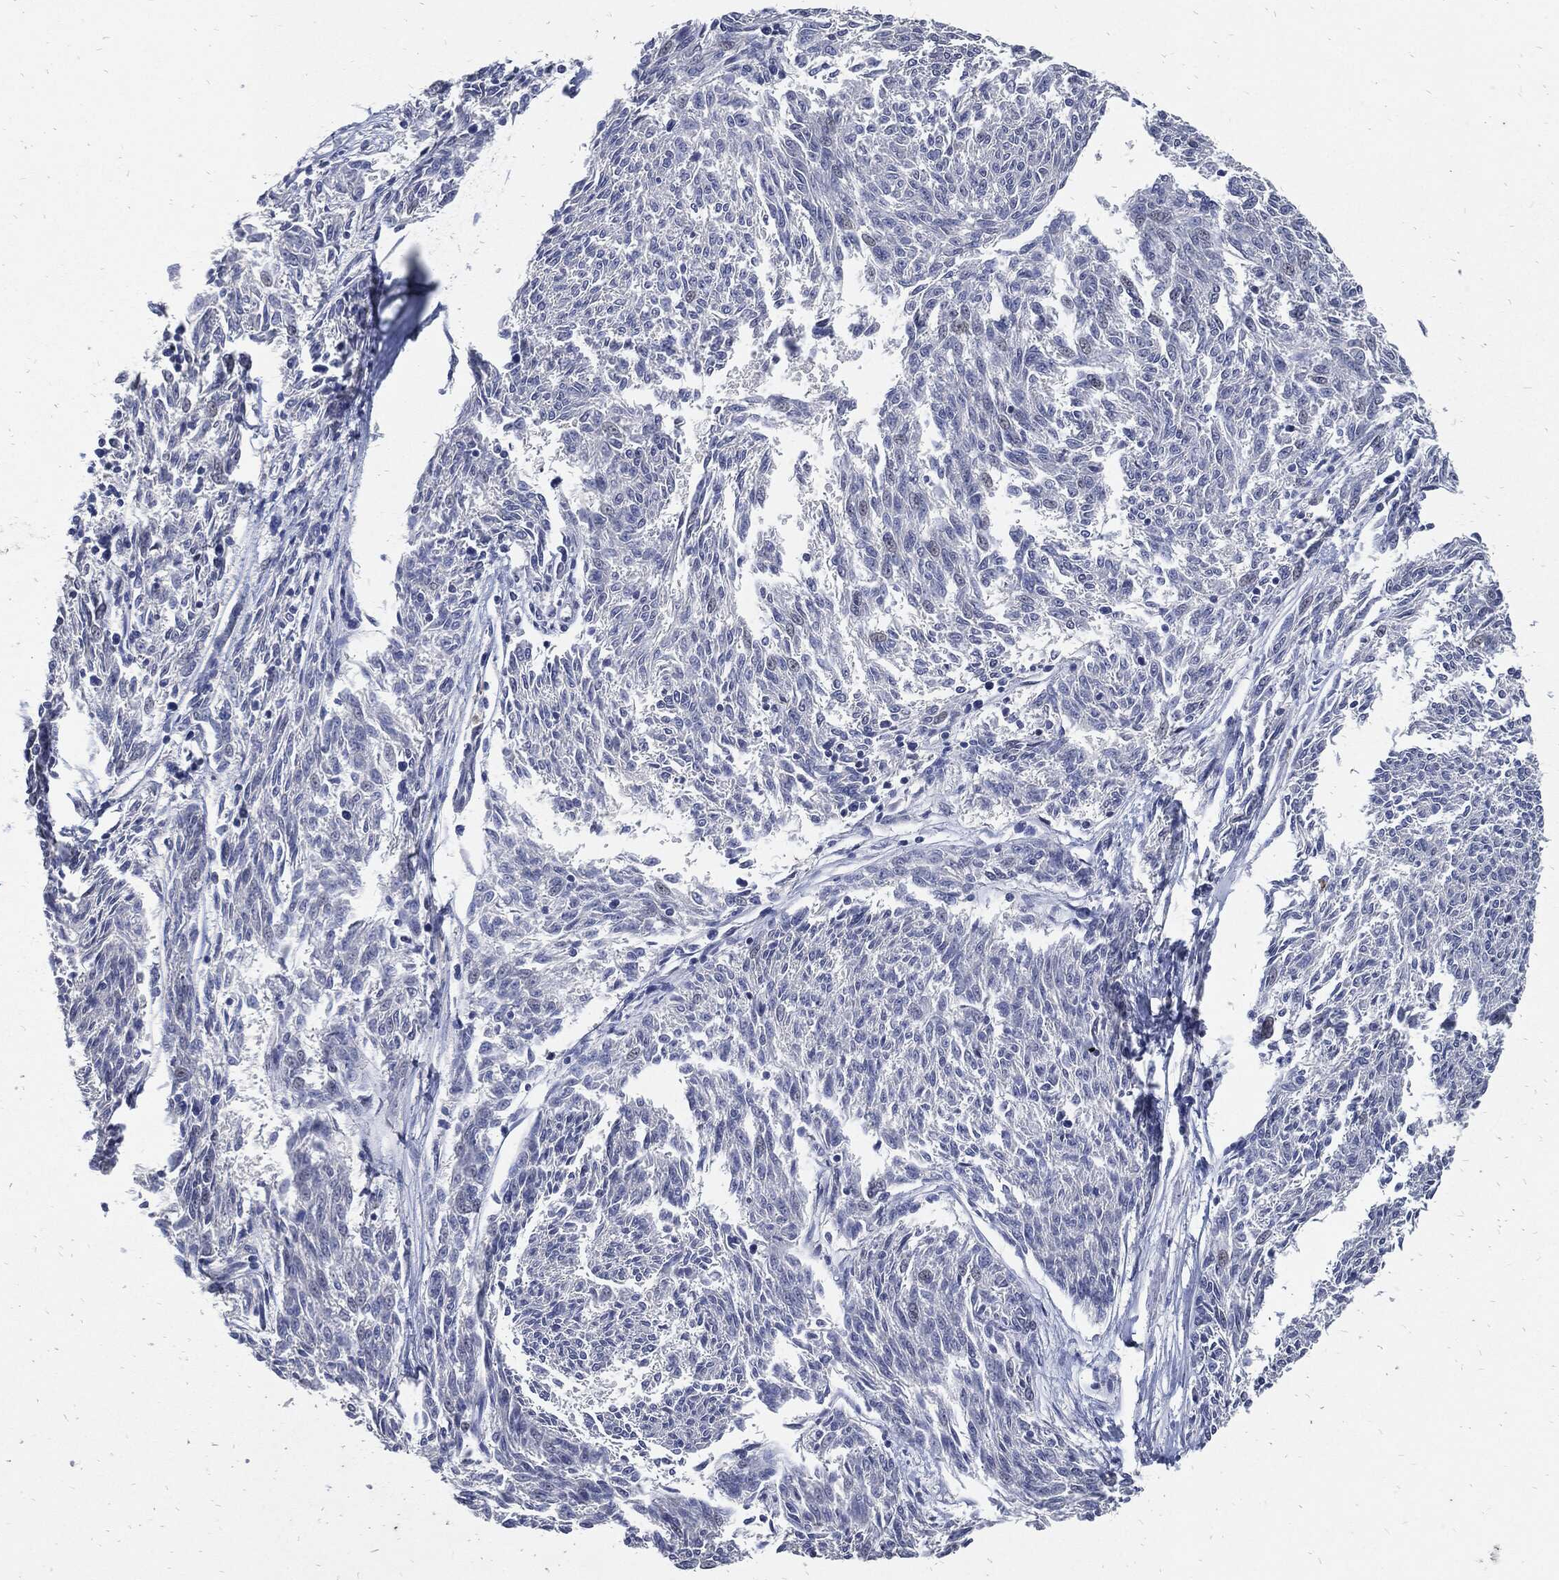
{"staining": {"intensity": "negative", "quantity": "none", "location": "none"}, "tissue": "melanoma", "cell_type": "Tumor cells", "image_type": "cancer", "snomed": [{"axis": "morphology", "description": "Malignant melanoma, NOS"}, {"axis": "topography", "description": "Skin"}], "caption": "Malignant melanoma stained for a protein using immunohistochemistry (IHC) displays no positivity tumor cells.", "gene": "JUN", "patient": {"sex": "female", "age": 72}}